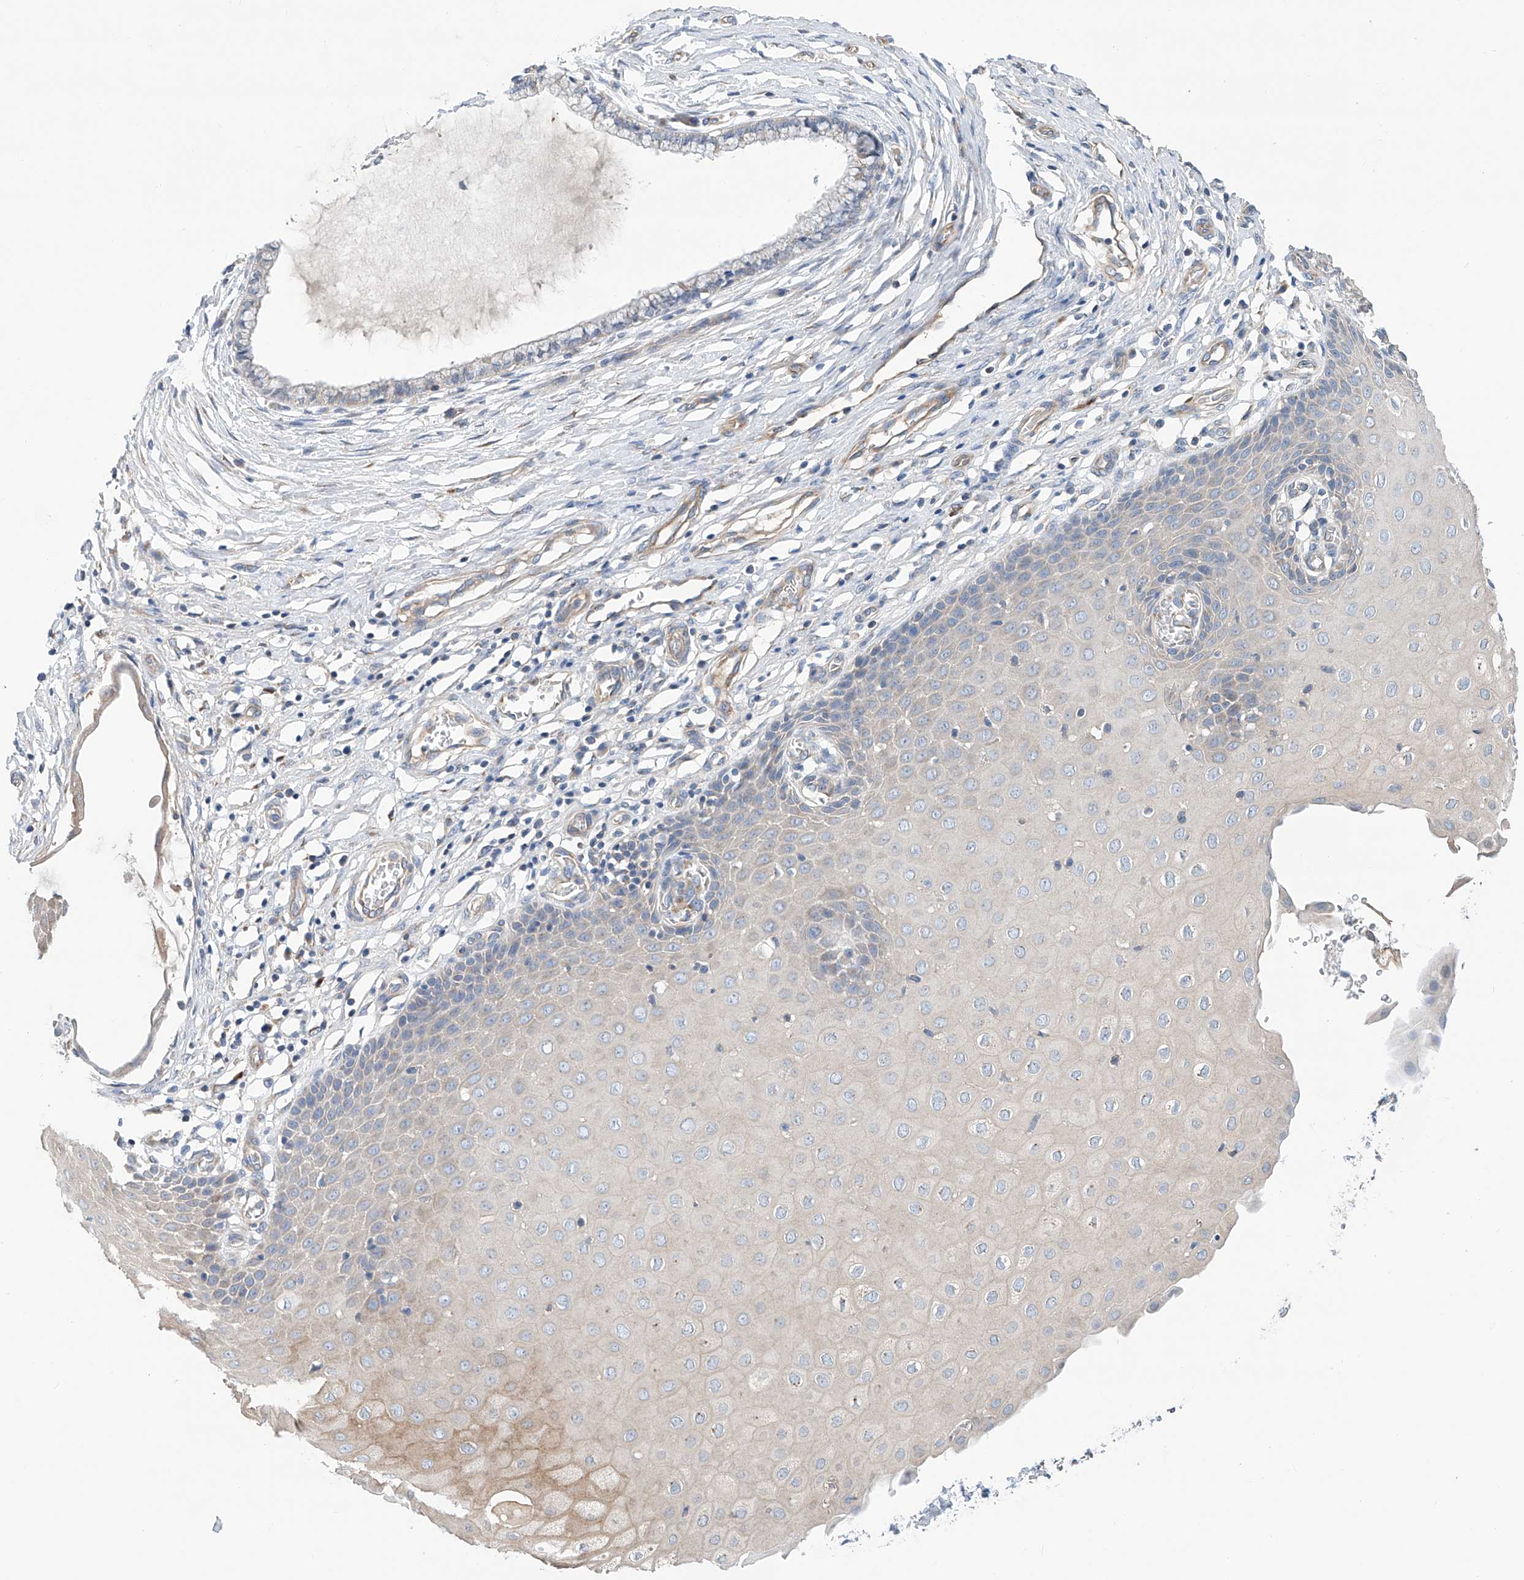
{"staining": {"intensity": "weak", "quantity": "<25%", "location": "cytoplasmic/membranous"}, "tissue": "cervix", "cell_type": "Glandular cells", "image_type": "normal", "snomed": [{"axis": "morphology", "description": "Normal tissue, NOS"}, {"axis": "topography", "description": "Cervix"}], "caption": "An immunohistochemistry histopathology image of benign cervix is shown. There is no staining in glandular cells of cervix. The staining is performed using DAB brown chromogen with nuclei counter-stained in using hematoxylin.", "gene": "SLC22A7", "patient": {"sex": "female", "age": 55}}